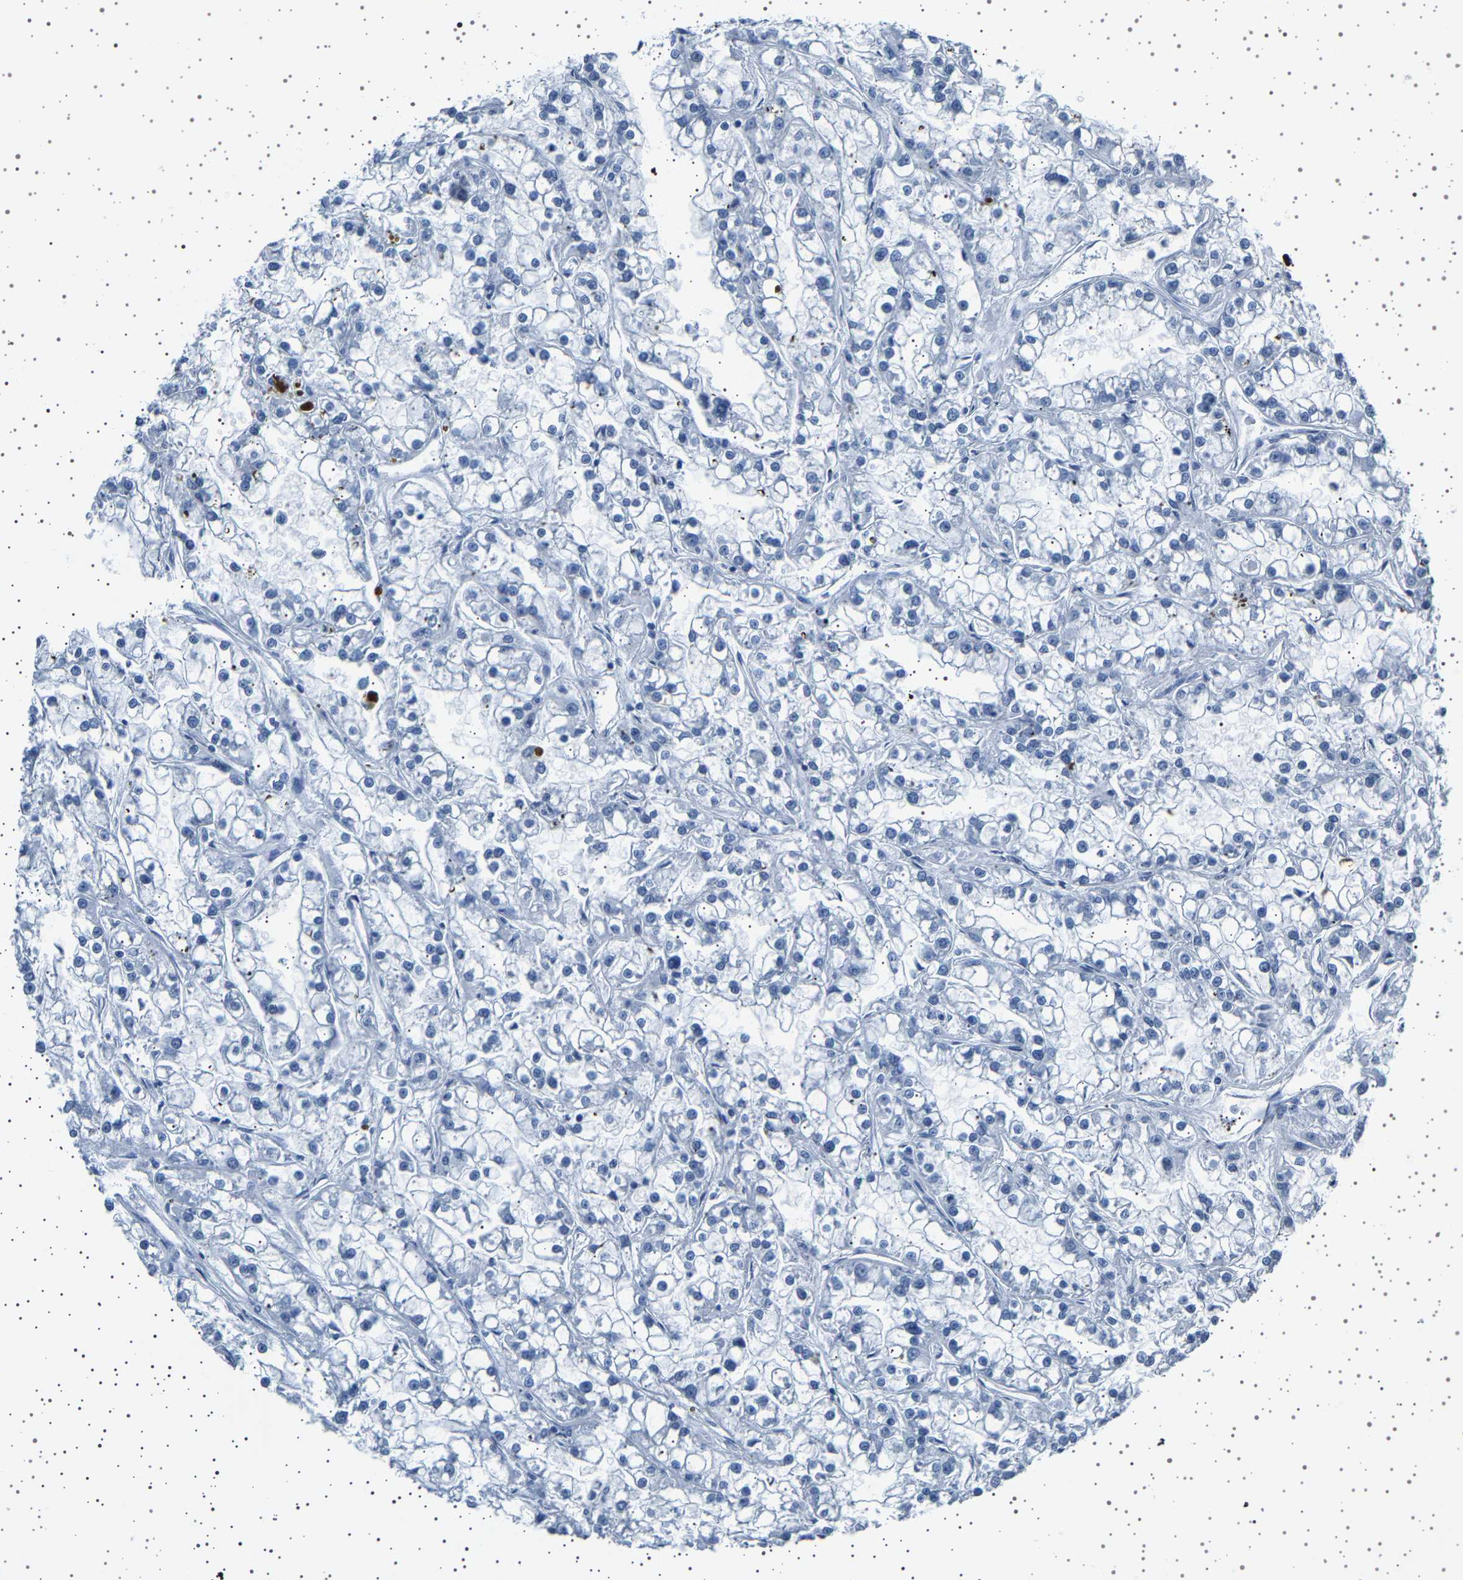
{"staining": {"intensity": "negative", "quantity": "none", "location": "none"}, "tissue": "renal cancer", "cell_type": "Tumor cells", "image_type": "cancer", "snomed": [{"axis": "morphology", "description": "Adenocarcinoma, NOS"}, {"axis": "topography", "description": "Kidney"}], "caption": "Adenocarcinoma (renal) was stained to show a protein in brown. There is no significant positivity in tumor cells. (Immunohistochemistry (ihc), brightfield microscopy, high magnification).", "gene": "TFF3", "patient": {"sex": "female", "age": 52}}